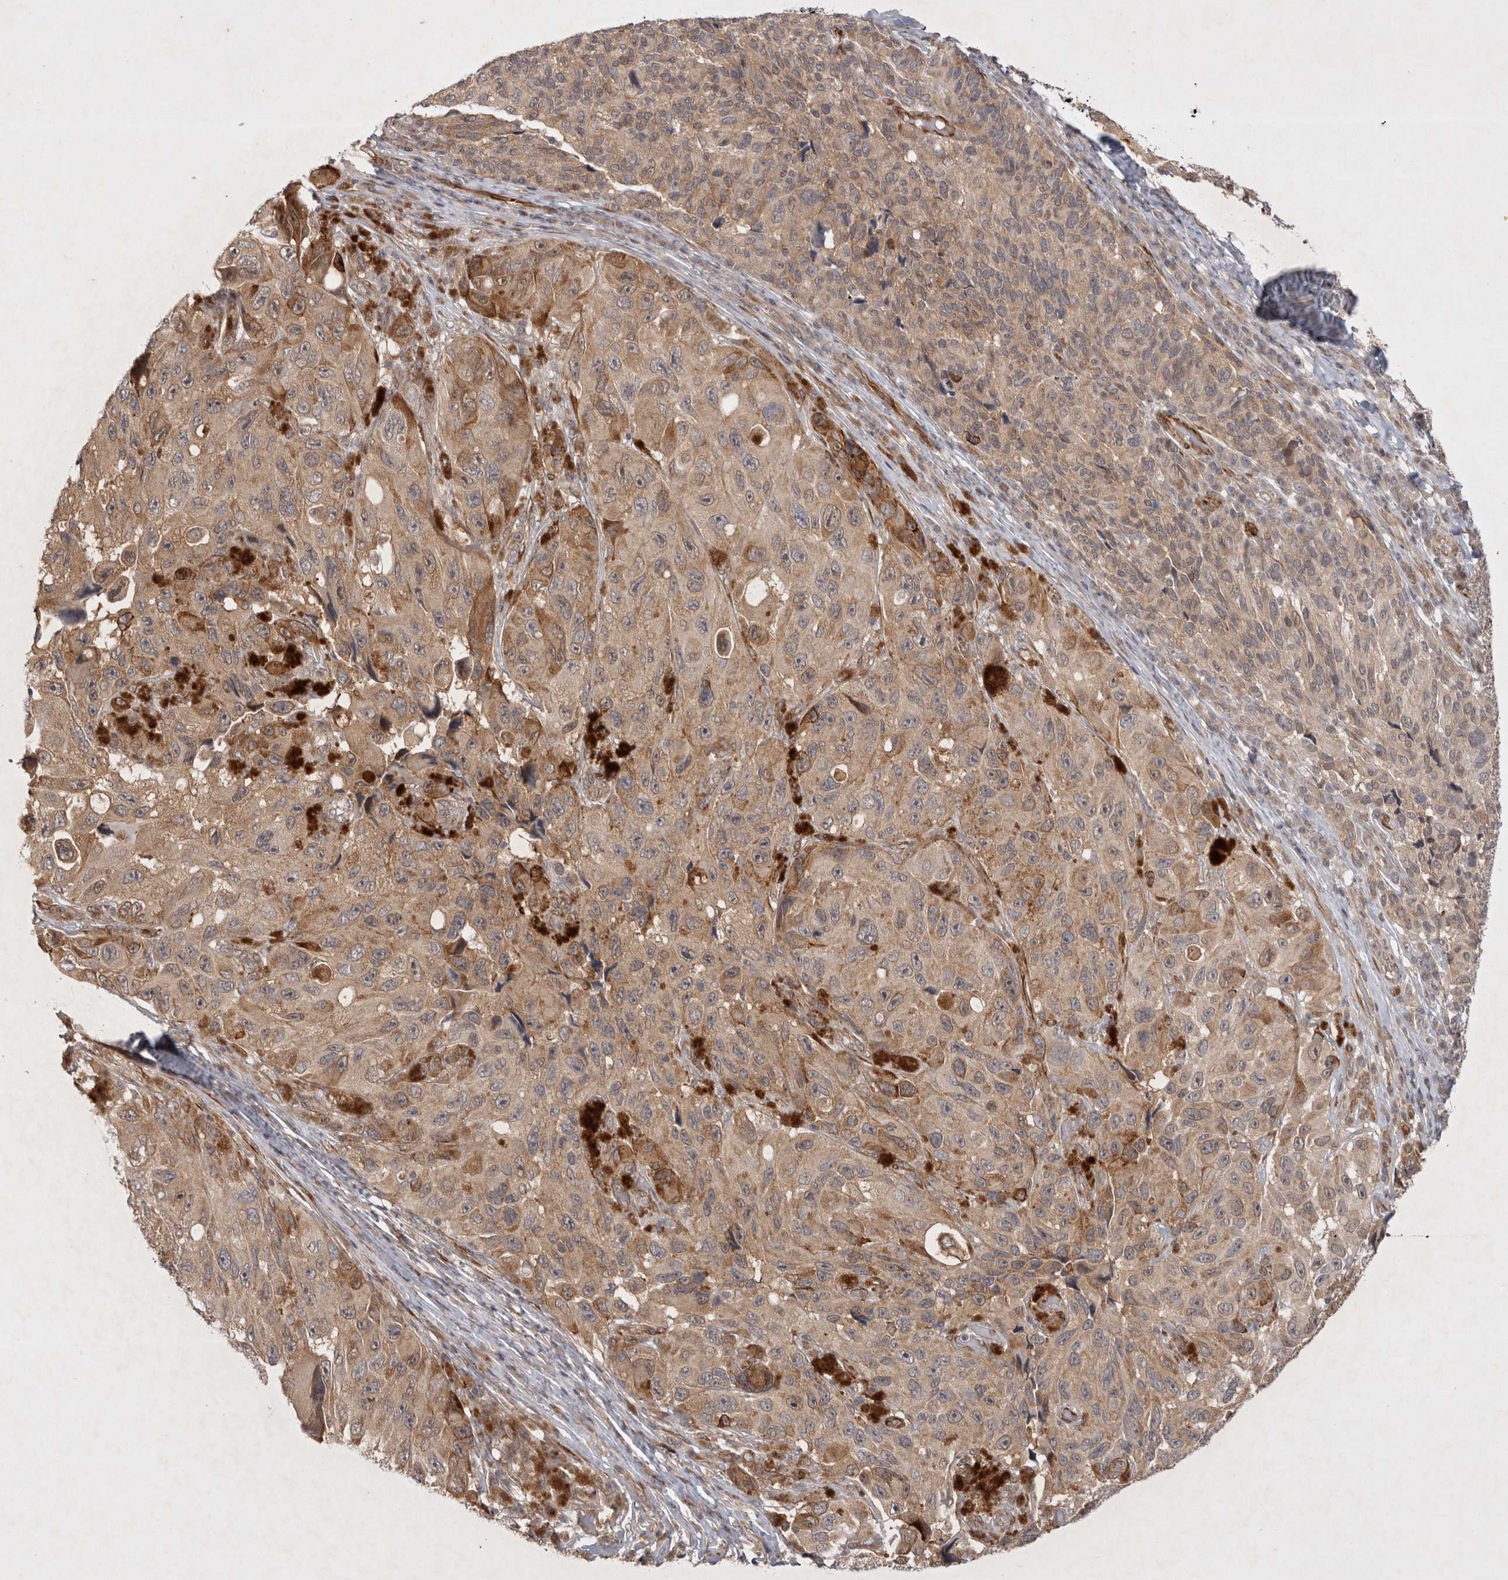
{"staining": {"intensity": "moderate", "quantity": ">75%", "location": "cytoplasmic/membranous"}, "tissue": "melanoma", "cell_type": "Tumor cells", "image_type": "cancer", "snomed": [{"axis": "morphology", "description": "Malignant melanoma, NOS"}, {"axis": "topography", "description": "Skin"}], "caption": "Approximately >75% of tumor cells in melanoma reveal moderate cytoplasmic/membranous protein expression as visualized by brown immunohistochemical staining.", "gene": "ZNF318", "patient": {"sex": "female", "age": 73}}